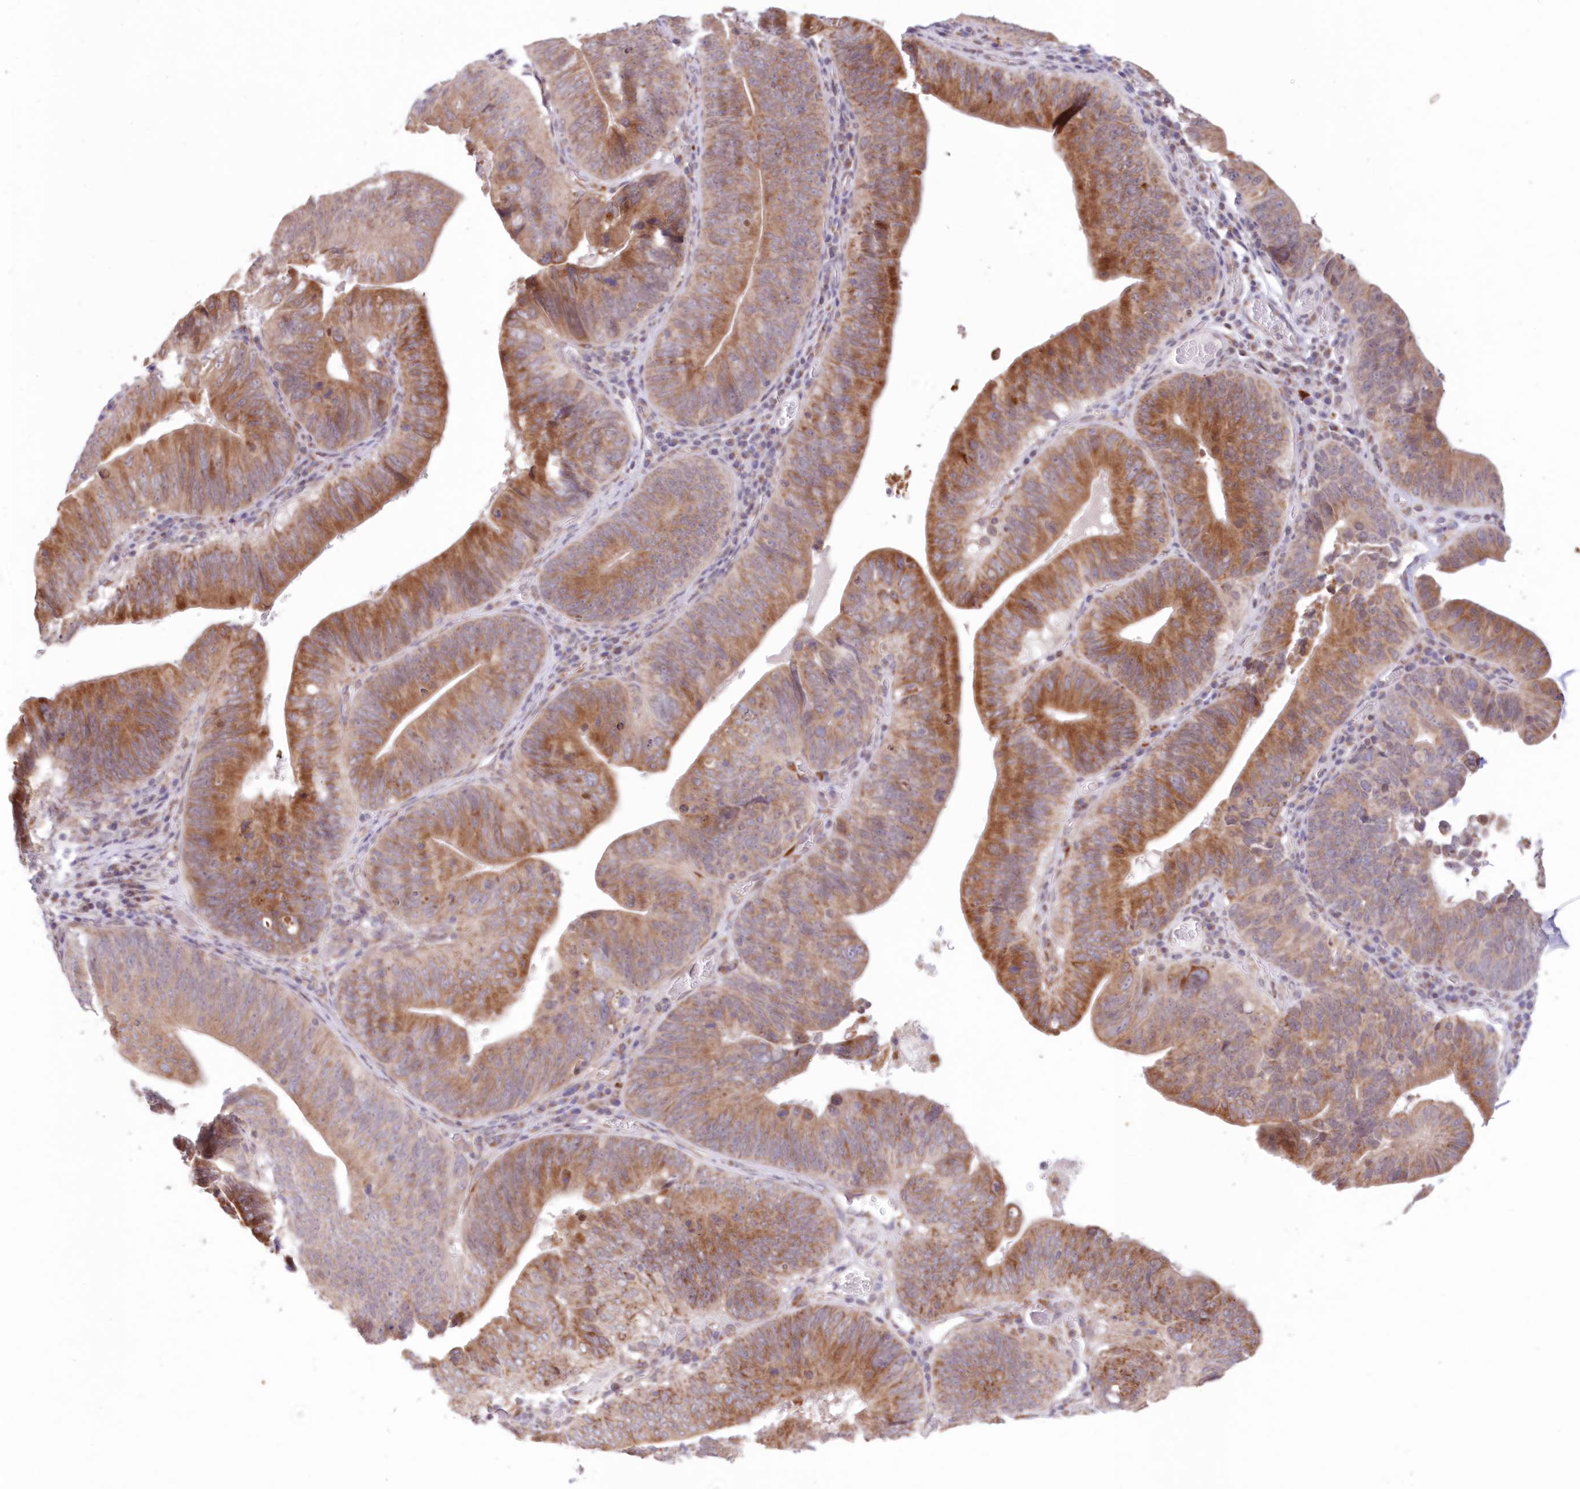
{"staining": {"intensity": "moderate", "quantity": ">75%", "location": "cytoplasmic/membranous"}, "tissue": "pancreatic cancer", "cell_type": "Tumor cells", "image_type": "cancer", "snomed": [{"axis": "morphology", "description": "Adenocarcinoma, NOS"}, {"axis": "topography", "description": "Pancreas"}], "caption": "Immunohistochemistry (IHC) of human pancreatic adenocarcinoma demonstrates medium levels of moderate cytoplasmic/membranous positivity in about >75% of tumor cells.", "gene": "PCYOX1L", "patient": {"sex": "male", "age": 63}}